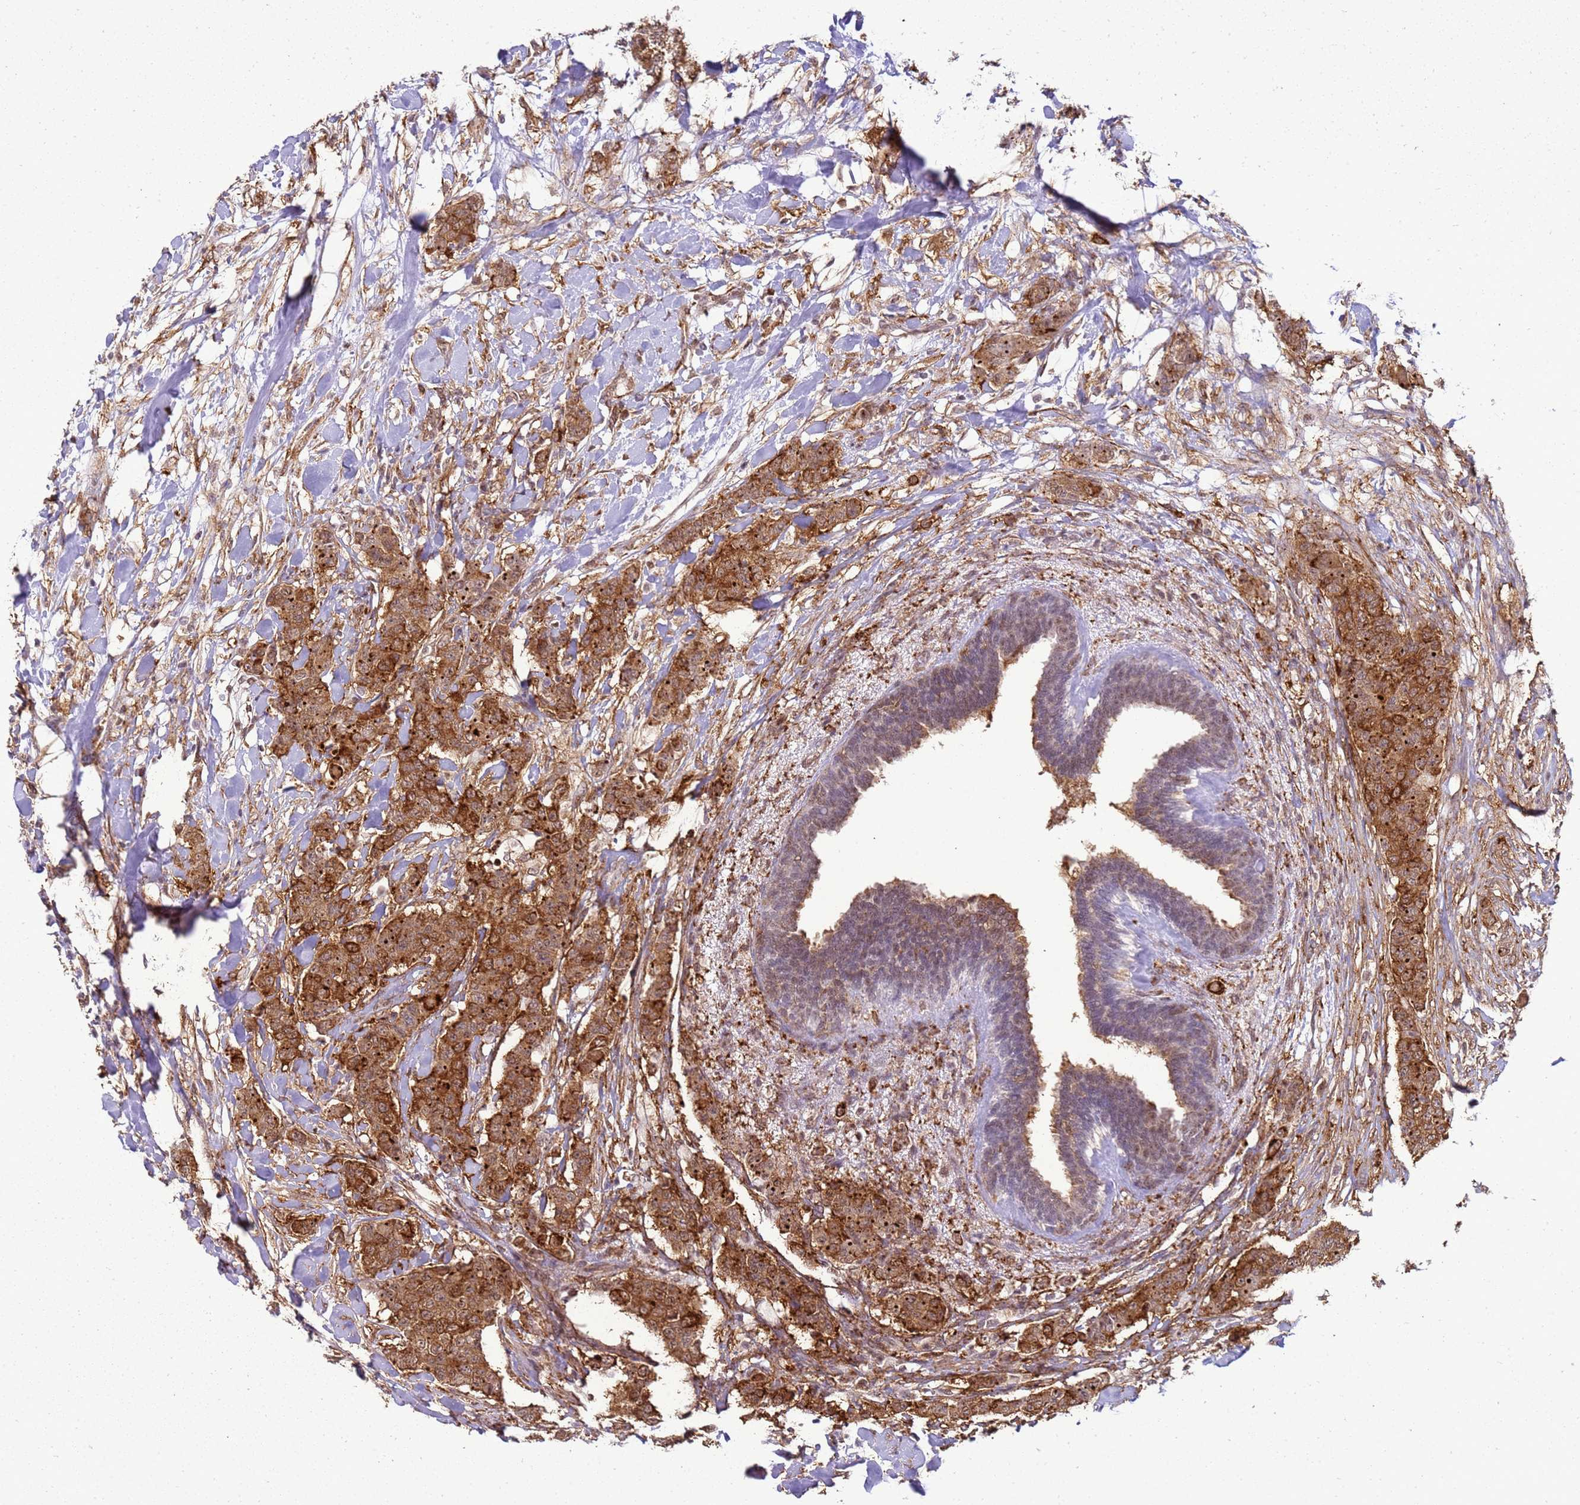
{"staining": {"intensity": "strong", "quantity": ">75%", "location": "cytoplasmic/membranous"}, "tissue": "breast cancer", "cell_type": "Tumor cells", "image_type": "cancer", "snomed": [{"axis": "morphology", "description": "Duct carcinoma"}, {"axis": "topography", "description": "Breast"}], "caption": "Strong cytoplasmic/membranous expression for a protein is seen in approximately >75% of tumor cells of invasive ductal carcinoma (breast) using IHC.", "gene": "GABRE", "patient": {"sex": "female", "age": 40}}